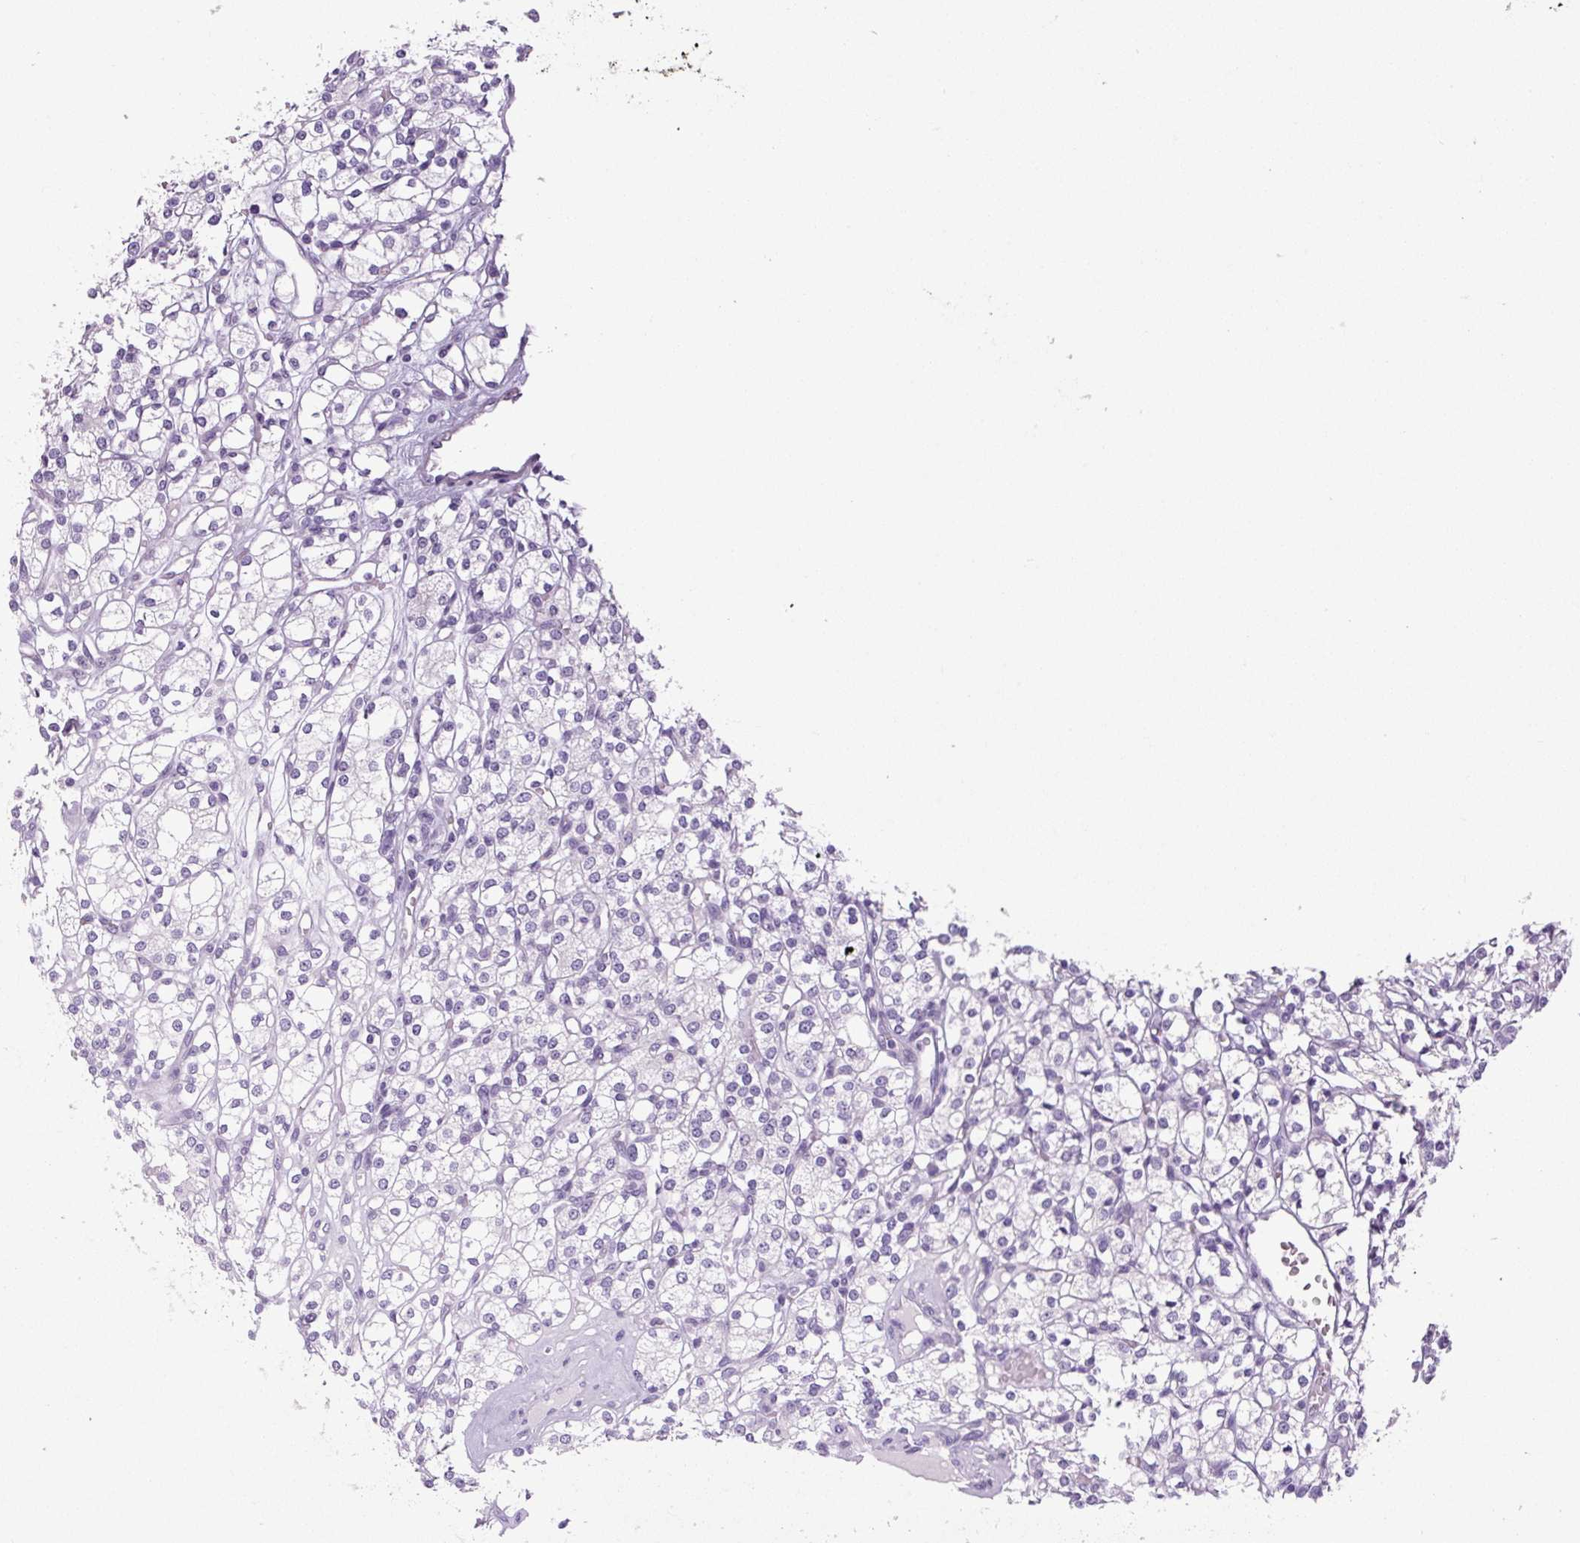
{"staining": {"intensity": "negative", "quantity": "none", "location": "none"}, "tissue": "renal cancer", "cell_type": "Tumor cells", "image_type": "cancer", "snomed": [{"axis": "morphology", "description": "Adenocarcinoma, NOS"}, {"axis": "topography", "description": "Kidney"}], "caption": "IHC of renal cancer shows no staining in tumor cells.", "gene": "CHGA", "patient": {"sex": "male", "age": 77}}